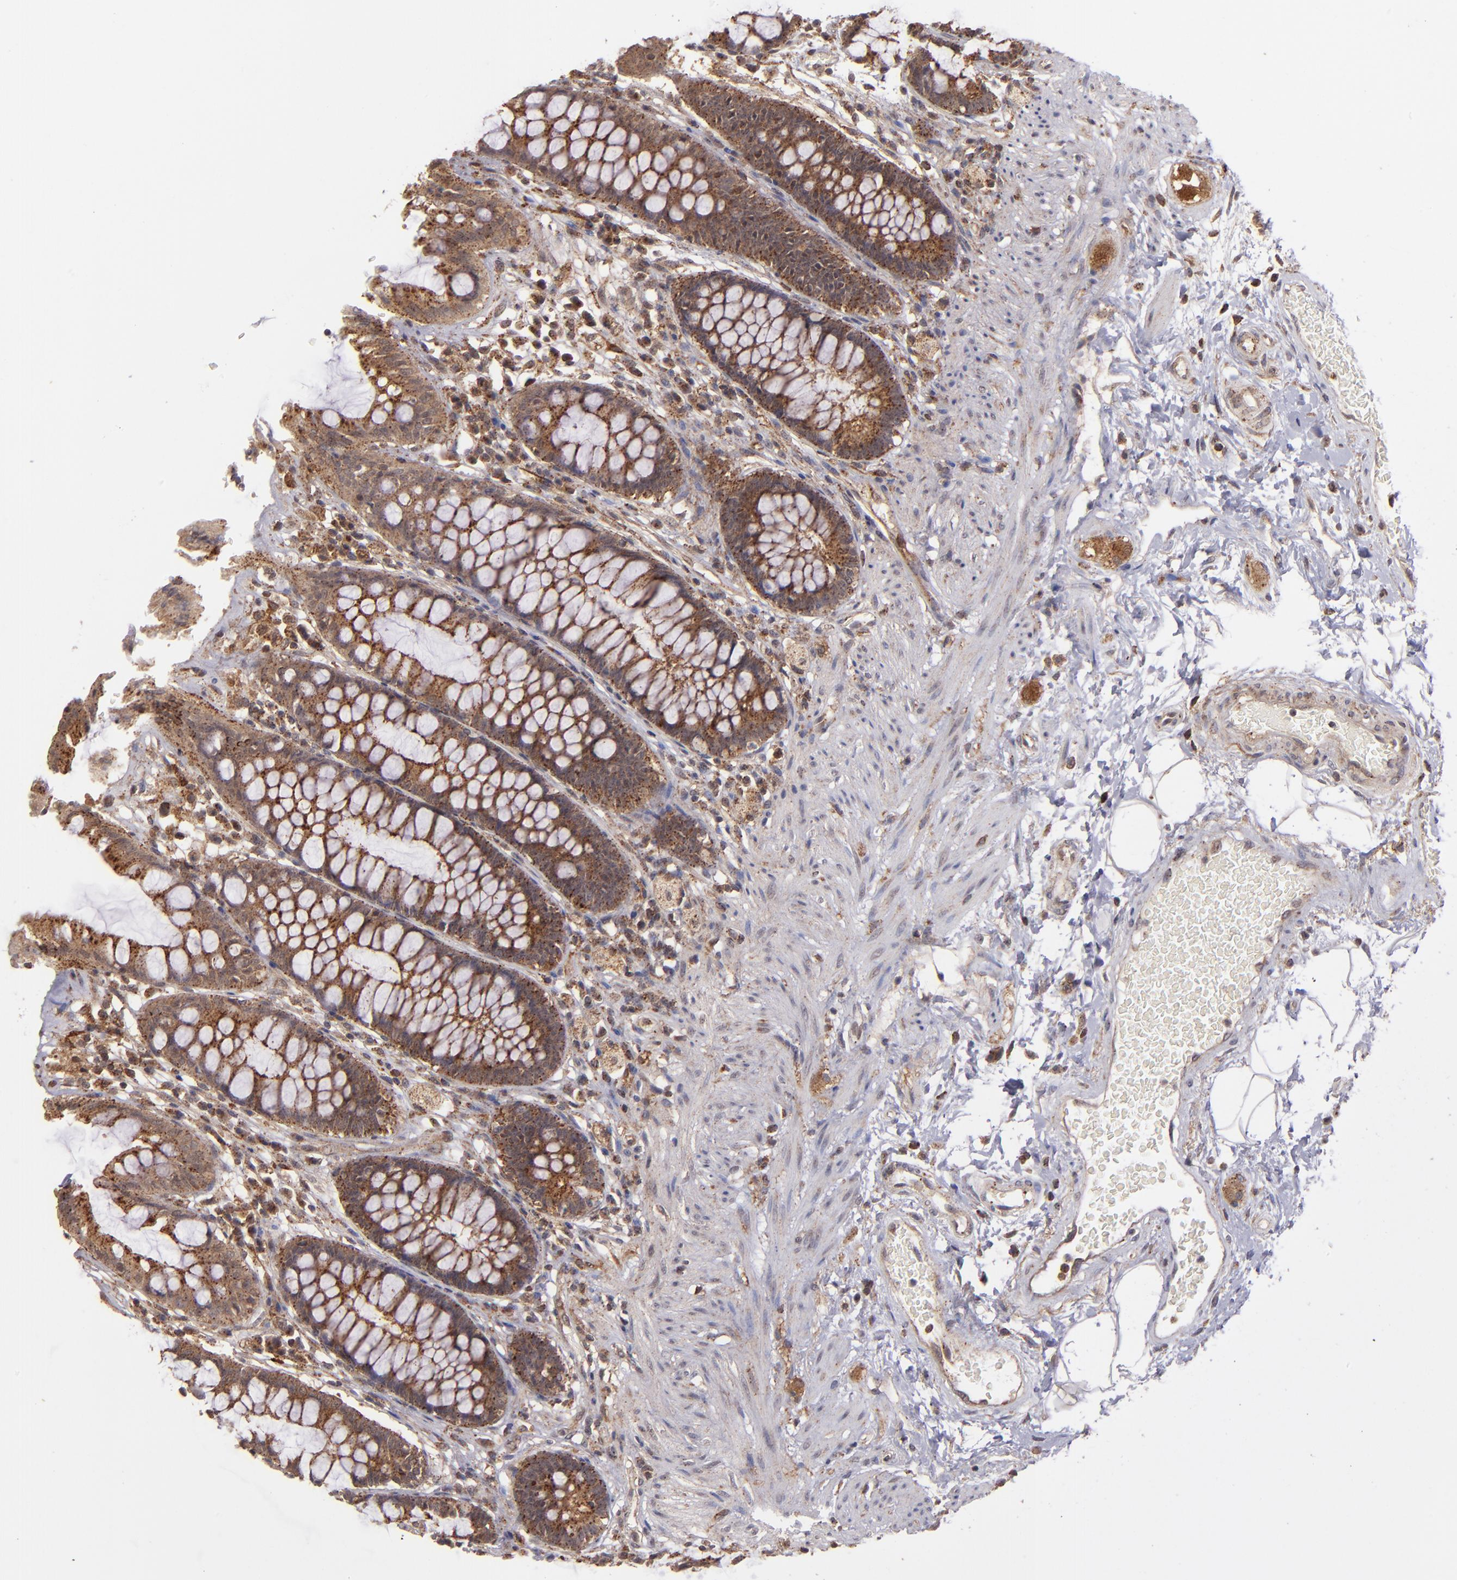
{"staining": {"intensity": "moderate", "quantity": ">75%", "location": "cytoplasmic/membranous"}, "tissue": "rectum", "cell_type": "Glandular cells", "image_type": "normal", "snomed": [{"axis": "morphology", "description": "Normal tissue, NOS"}, {"axis": "topography", "description": "Rectum"}], "caption": "Immunohistochemistry (IHC) of normal rectum displays medium levels of moderate cytoplasmic/membranous staining in about >75% of glandular cells.", "gene": "ZFYVE1", "patient": {"sex": "female", "age": 46}}